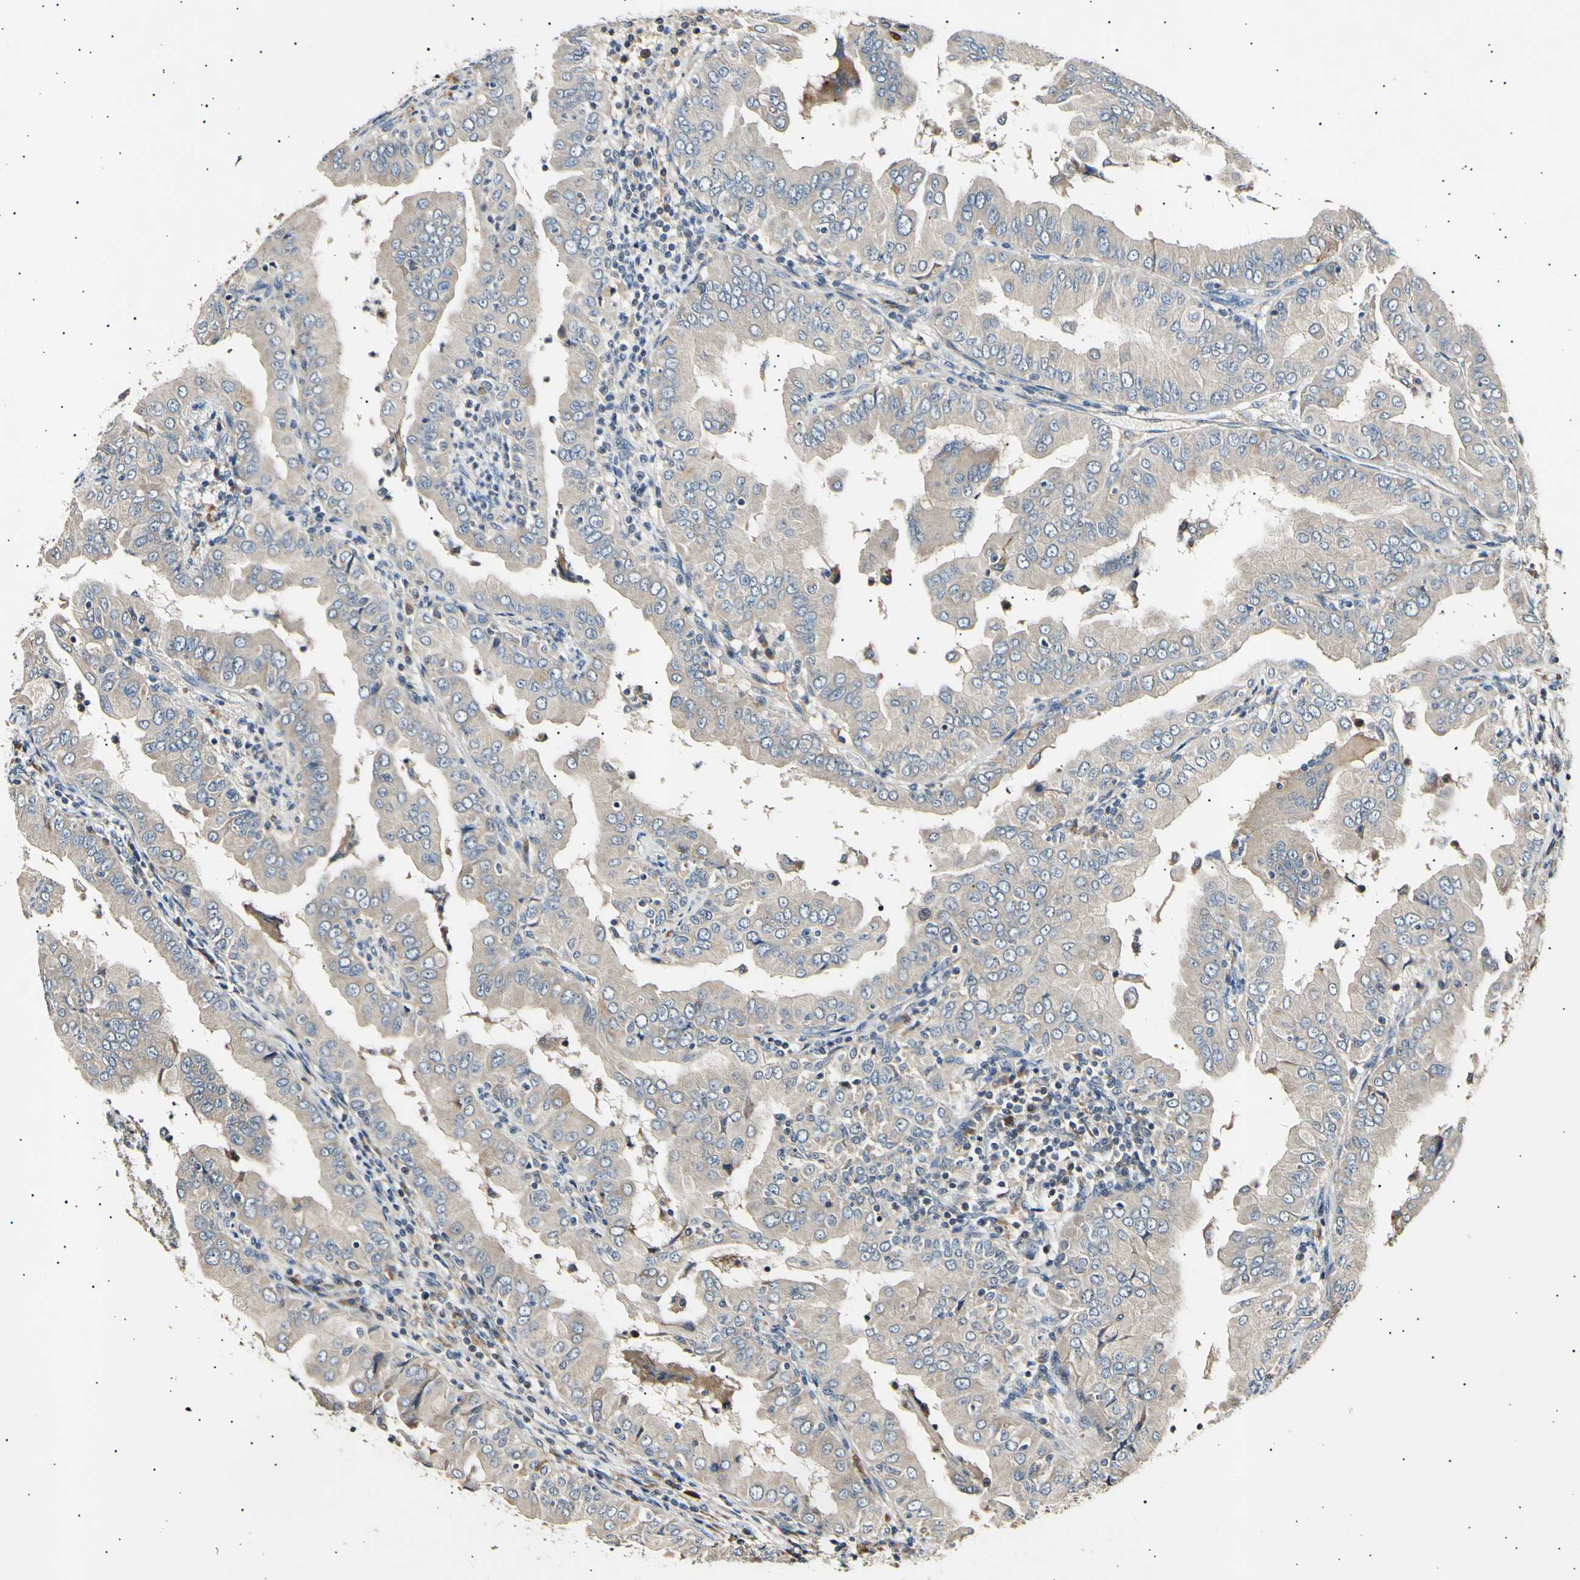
{"staining": {"intensity": "weak", "quantity": ">75%", "location": "cytoplasmic/membranous"}, "tissue": "thyroid cancer", "cell_type": "Tumor cells", "image_type": "cancer", "snomed": [{"axis": "morphology", "description": "Papillary adenocarcinoma, NOS"}, {"axis": "topography", "description": "Thyroid gland"}], "caption": "There is low levels of weak cytoplasmic/membranous positivity in tumor cells of thyroid papillary adenocarcinoma, as demonstrated by immunohistochemical staining (brown color).", "gene": "ITGA6", "patient": {"sex": "male", "age": 33}}